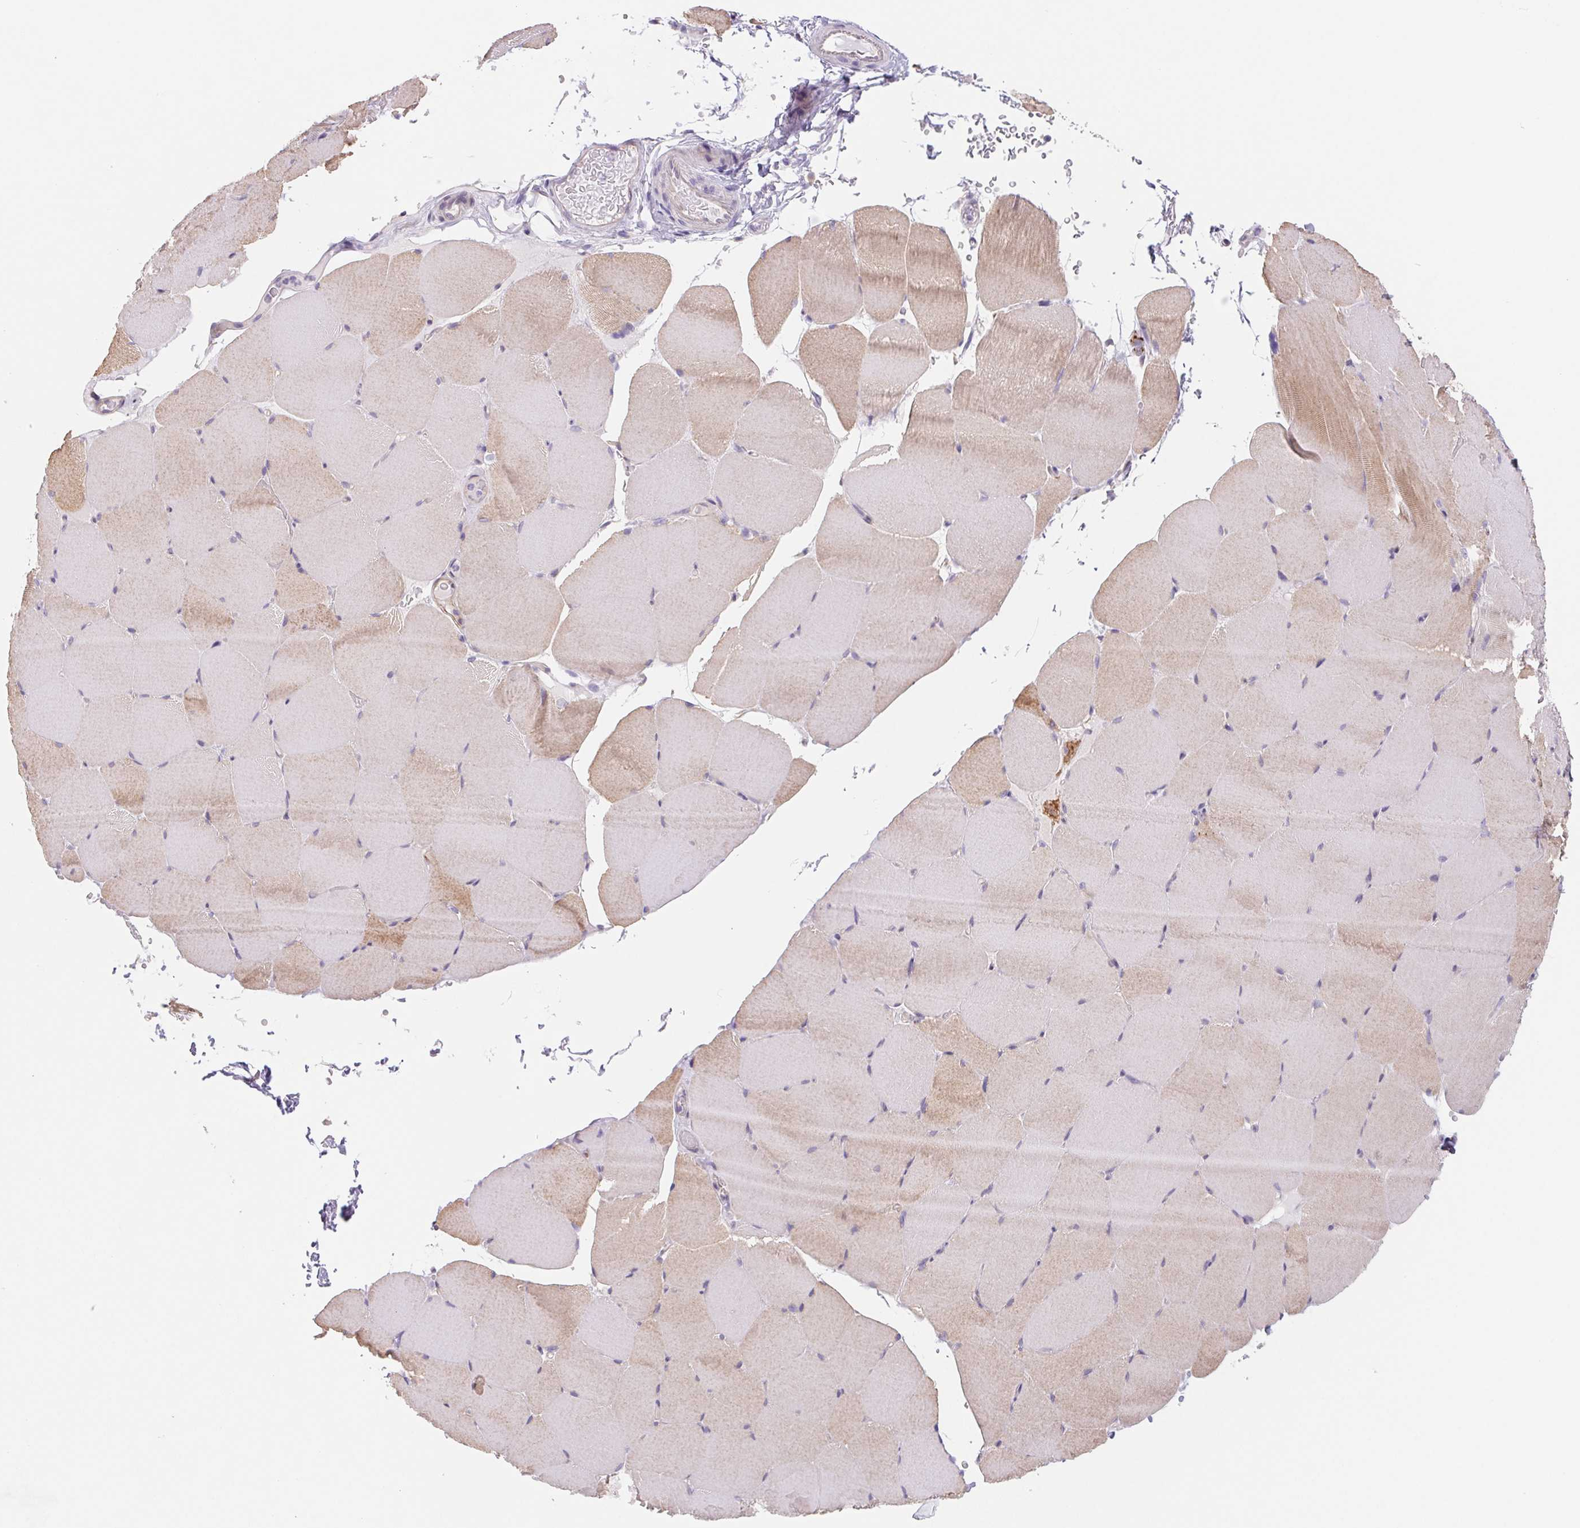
{"staining": {"intensity": "weak", "quantity": "25%-75%", "location": "cytoplasmic/membranous"}, "tissue": "skeletal muscle", "cell_type": "Myocytes", "image_type": "normal", "snomed": [{"axis": "morphology", "description": "Normal tissue, NOS"}, {"axis": "topography", "description": "Skeletal muscle"}], "caption": "Unremarkable skeletal muscle exhibits weak cytoplasmic/membranous positivity in approximately 25%-75% of myocytes, visualized by immunohistochemistry.", "gene": "CTNND2", "patient": {"sex": "female", "age": 37}}